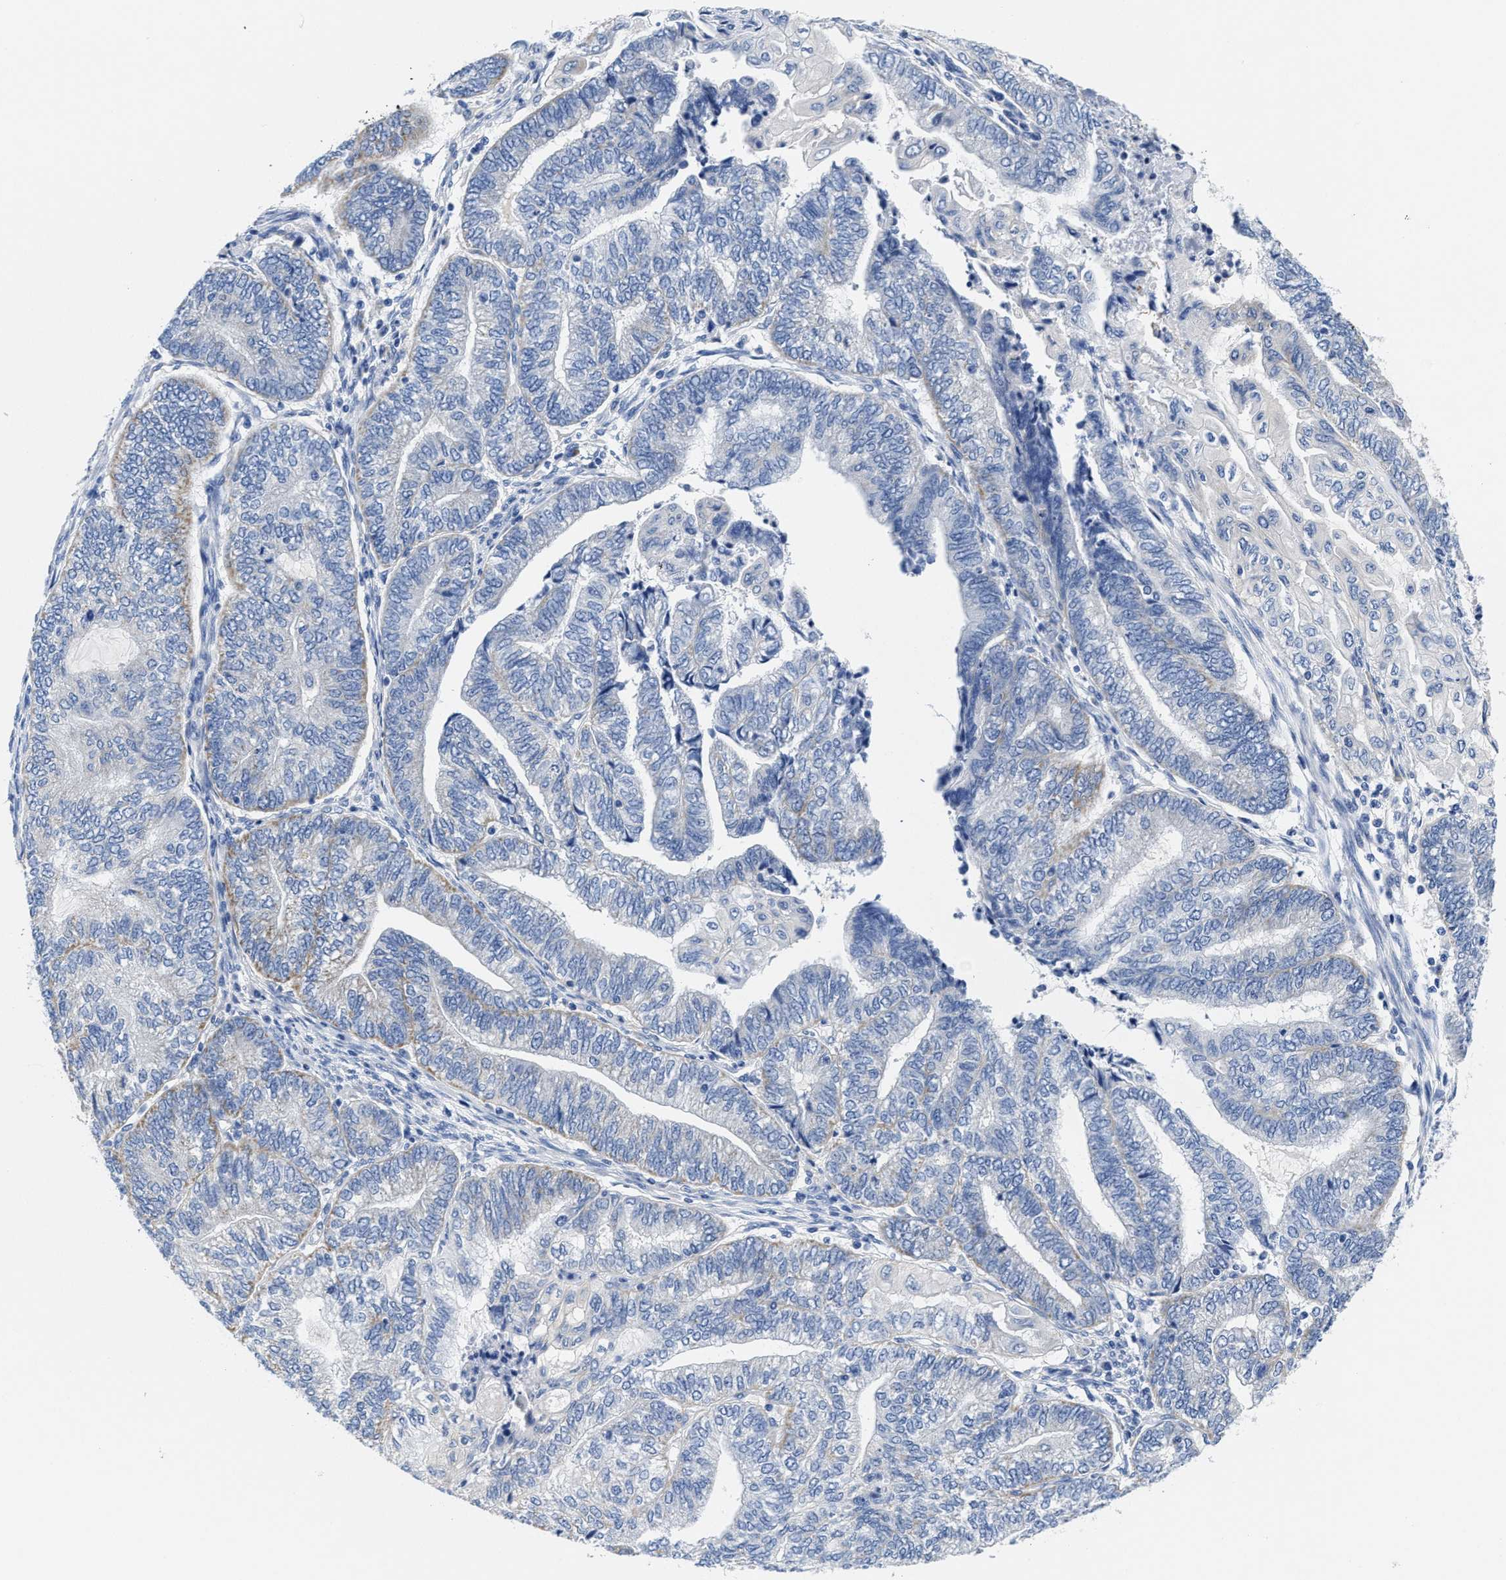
{"staining": {"intensity": "weak", "quantity": "<25%", "location": "cytoplasmic/membranous"}, "tissue": "endometrial cancer", "cell_type": "Tumor cells", "image_type": "cancer", "snomed": [{"axis": "morphology", "description": "Adenocarcinoma, NOS"}, {"axis": "topography", "description": "Uterus"}, {"axis": "topography", "description": "Endometrium"}], "caption": "Immunohistochemistry (IHC) histopathology image of endometrial adenocarcinoma stained for a protein (brown), which exhibits no positivity in tumor cells. The staining was performed using DAB to visualize the protein expression in brown, while the nuclei were stained in blue with hematoxylin (Magnification: 20x).", "gene": "TBRG4", "patient": {"sex": "female", "age": 70}}